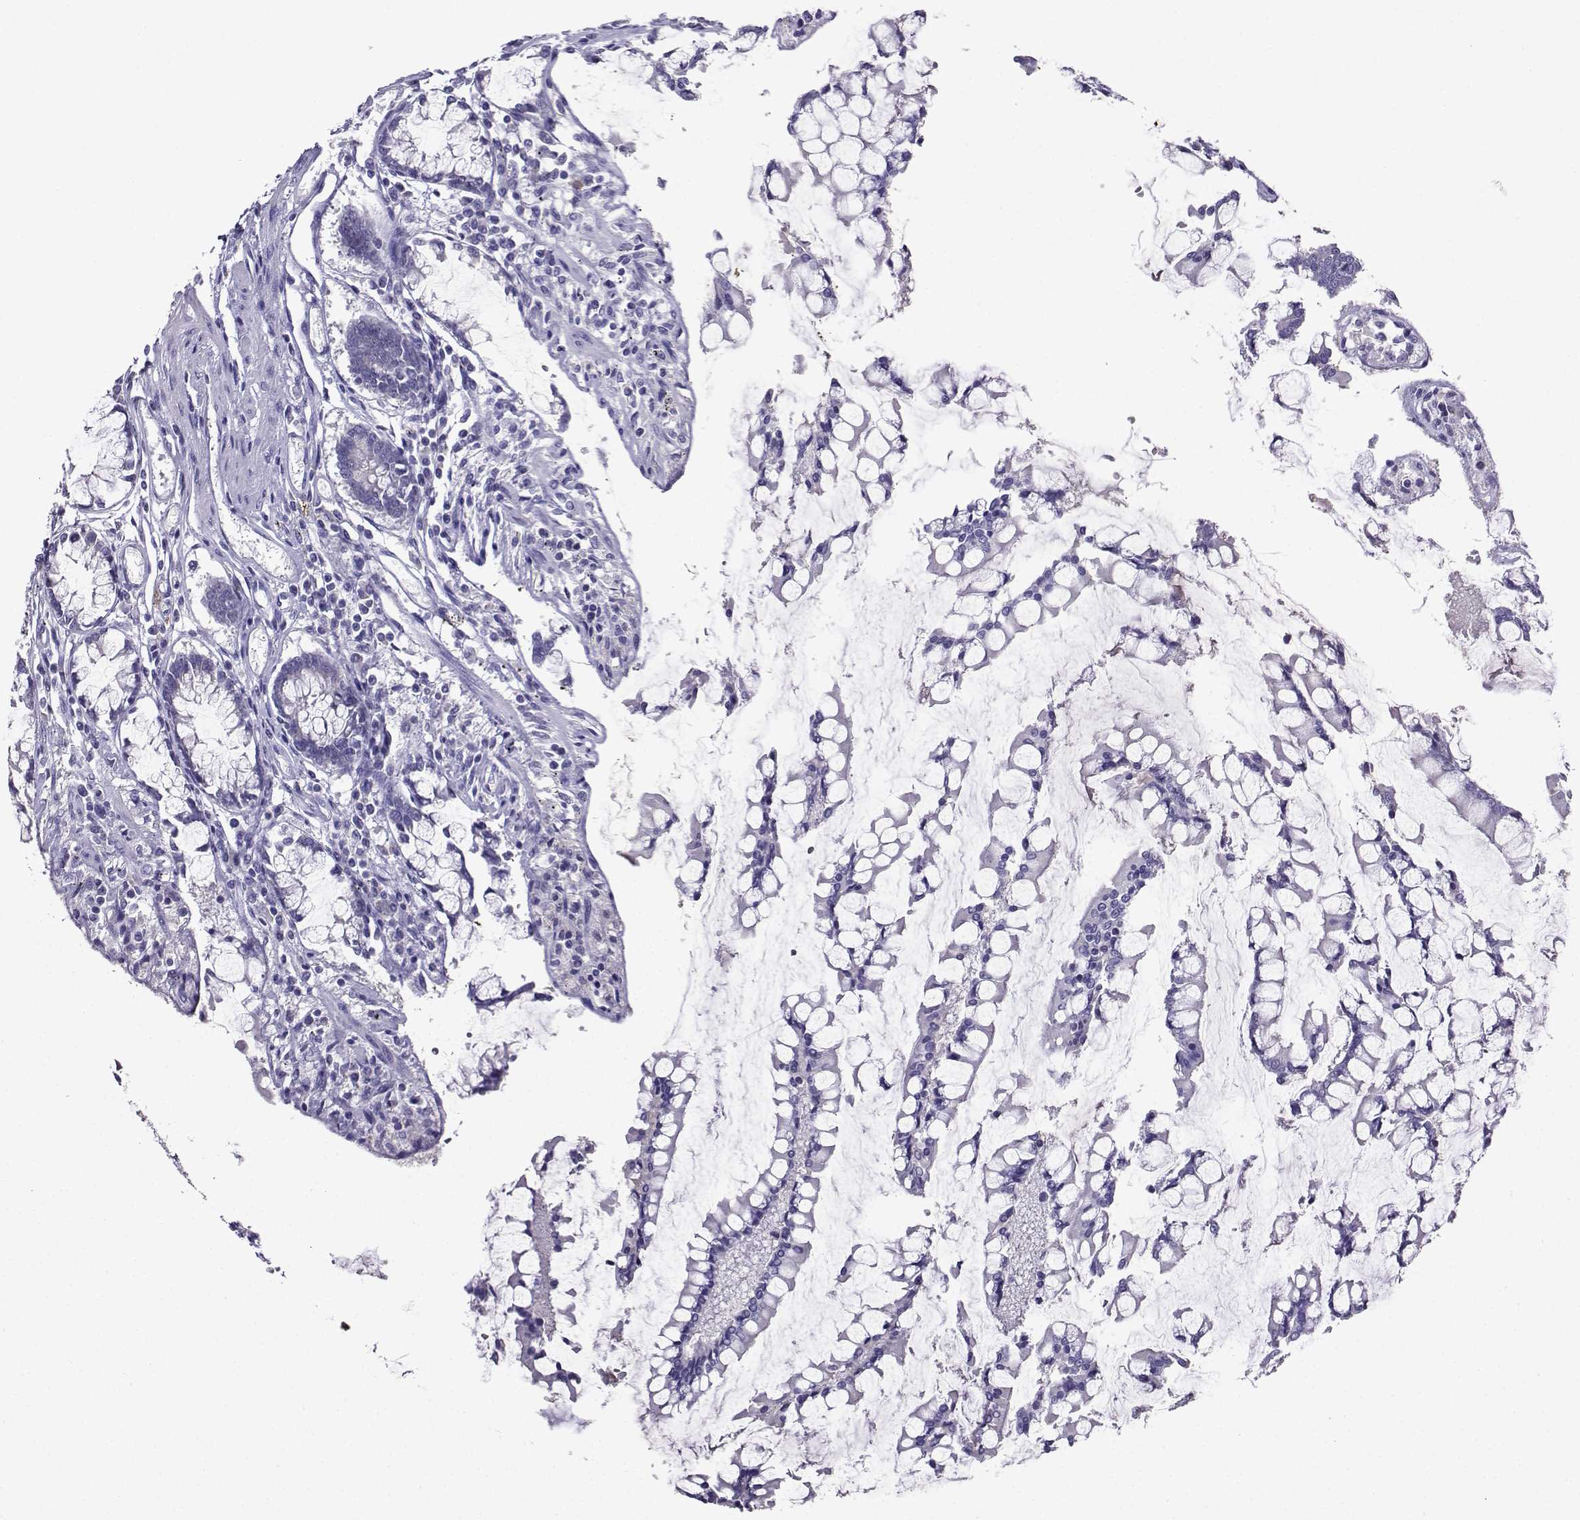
{"staining": {"intensity": "negative", "quantity": "none", "location": "none"}, "tissue": "carcinoid", "cell_type": "Tumor cells", "image_type": "cancer", "snomed": [{"axis": "morphology", "description": "Carcinoid, malignant, NOS"}, {"axis": "topography", "description": "Small intestine"}], "caption": "Carcinoid was stained to show a protein in brown. There is no significant expression in tumor cells. The staining was performed using DAB to visualize the protein expression in brown, while the nuclei were stained in blue with hematoxylin (Magnification: 20x).", "gene": "LINGO1", "patient": {"sex": "female", "age": 65}}